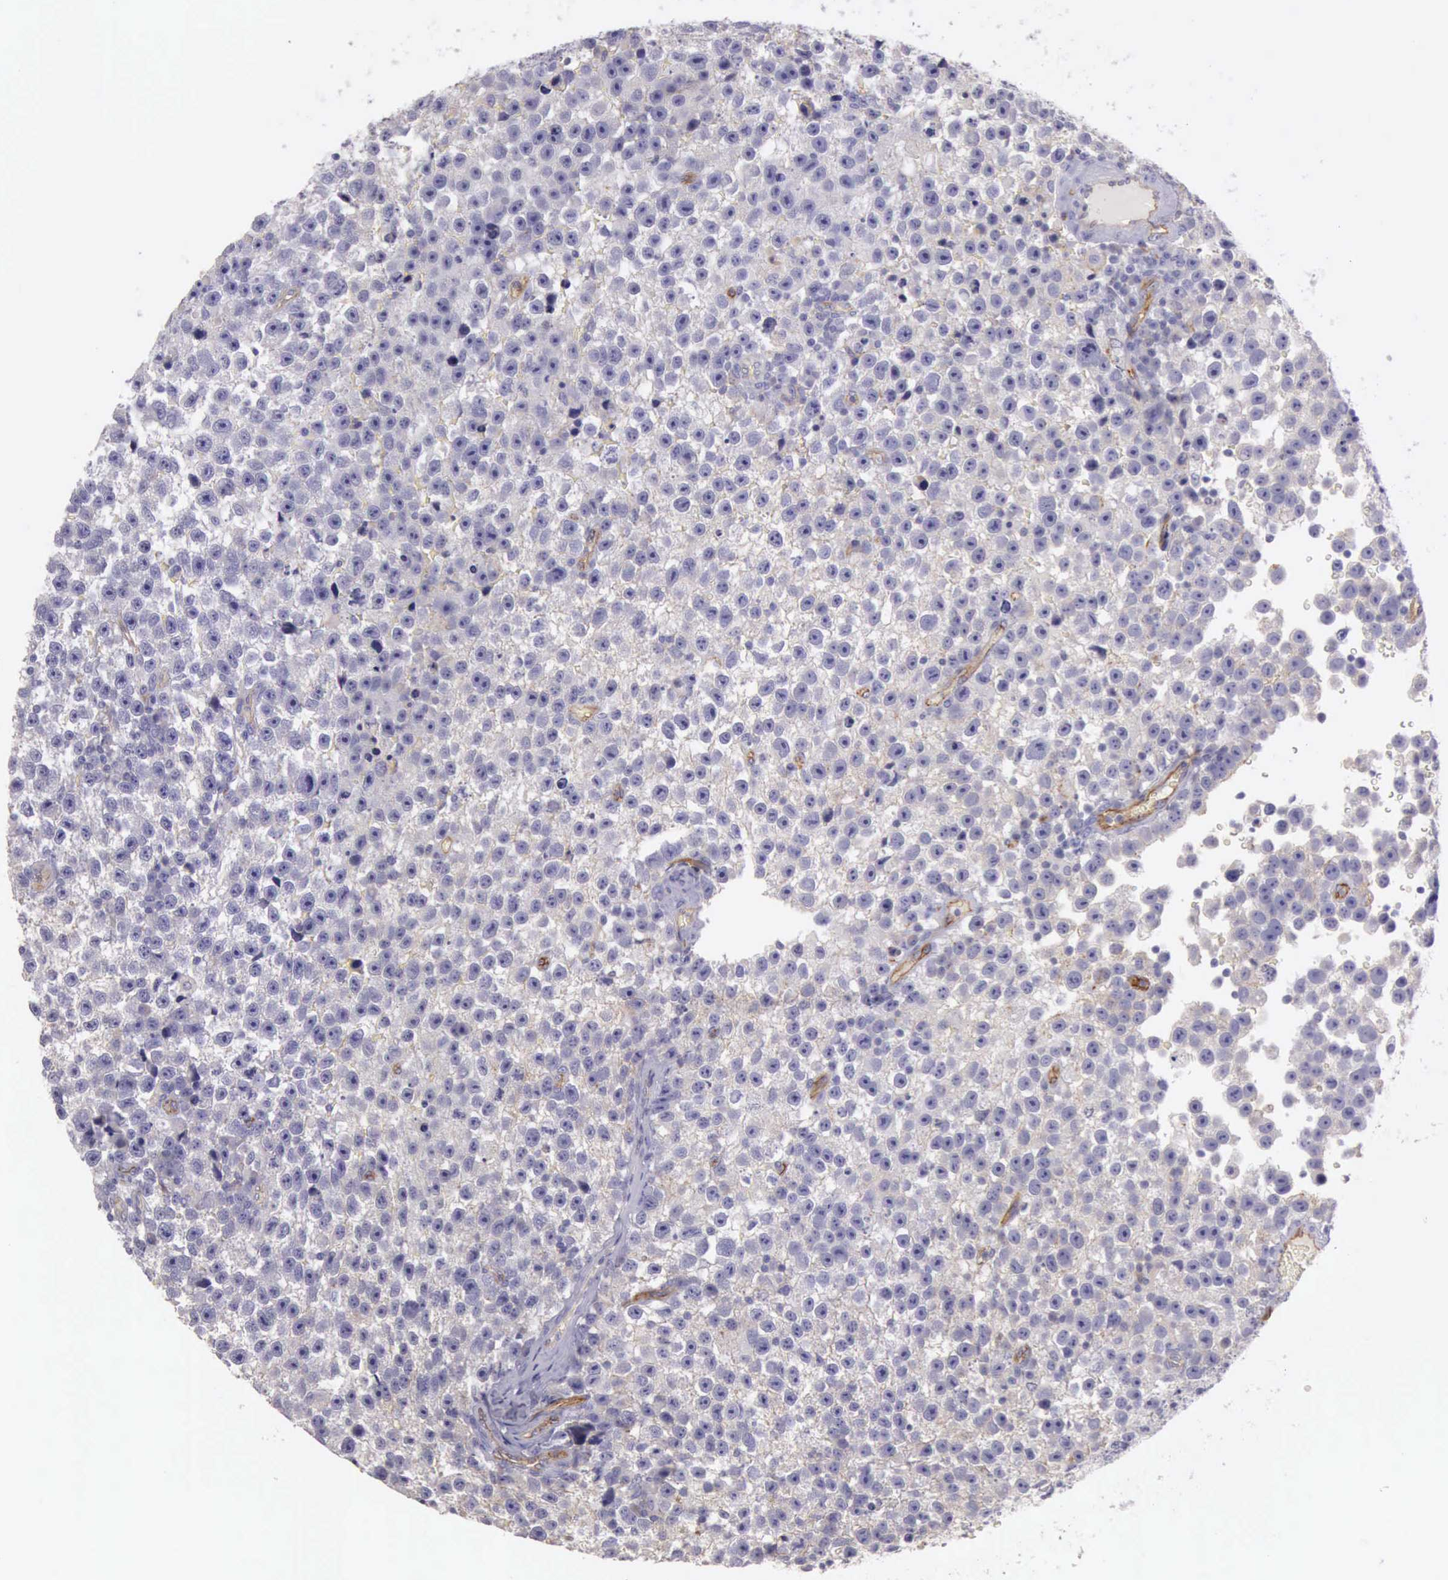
{"staining": {"intensity": "moderate", "quantity": "<25%", "location": "cytoplasmic/membranous"}, "tissue": "testis cancer", "cell_type": "Tumor cells", "image_type": "cancer", "snomed": [{"axis": "morphology", "description": "Seminoma, NOS"}, {"axis": "topography", "description": "Testis"}], "caption": "Immunohistochemistry (IHC) photomicrograph of seminoma (testis) stained for a protein (brown), which exhibits low levels of moderate cytoplasmic/membranous positivity in about <25% of tumor cells.", "gene": "TCEANC", "patient": {"sex": "male", "age": 33}}